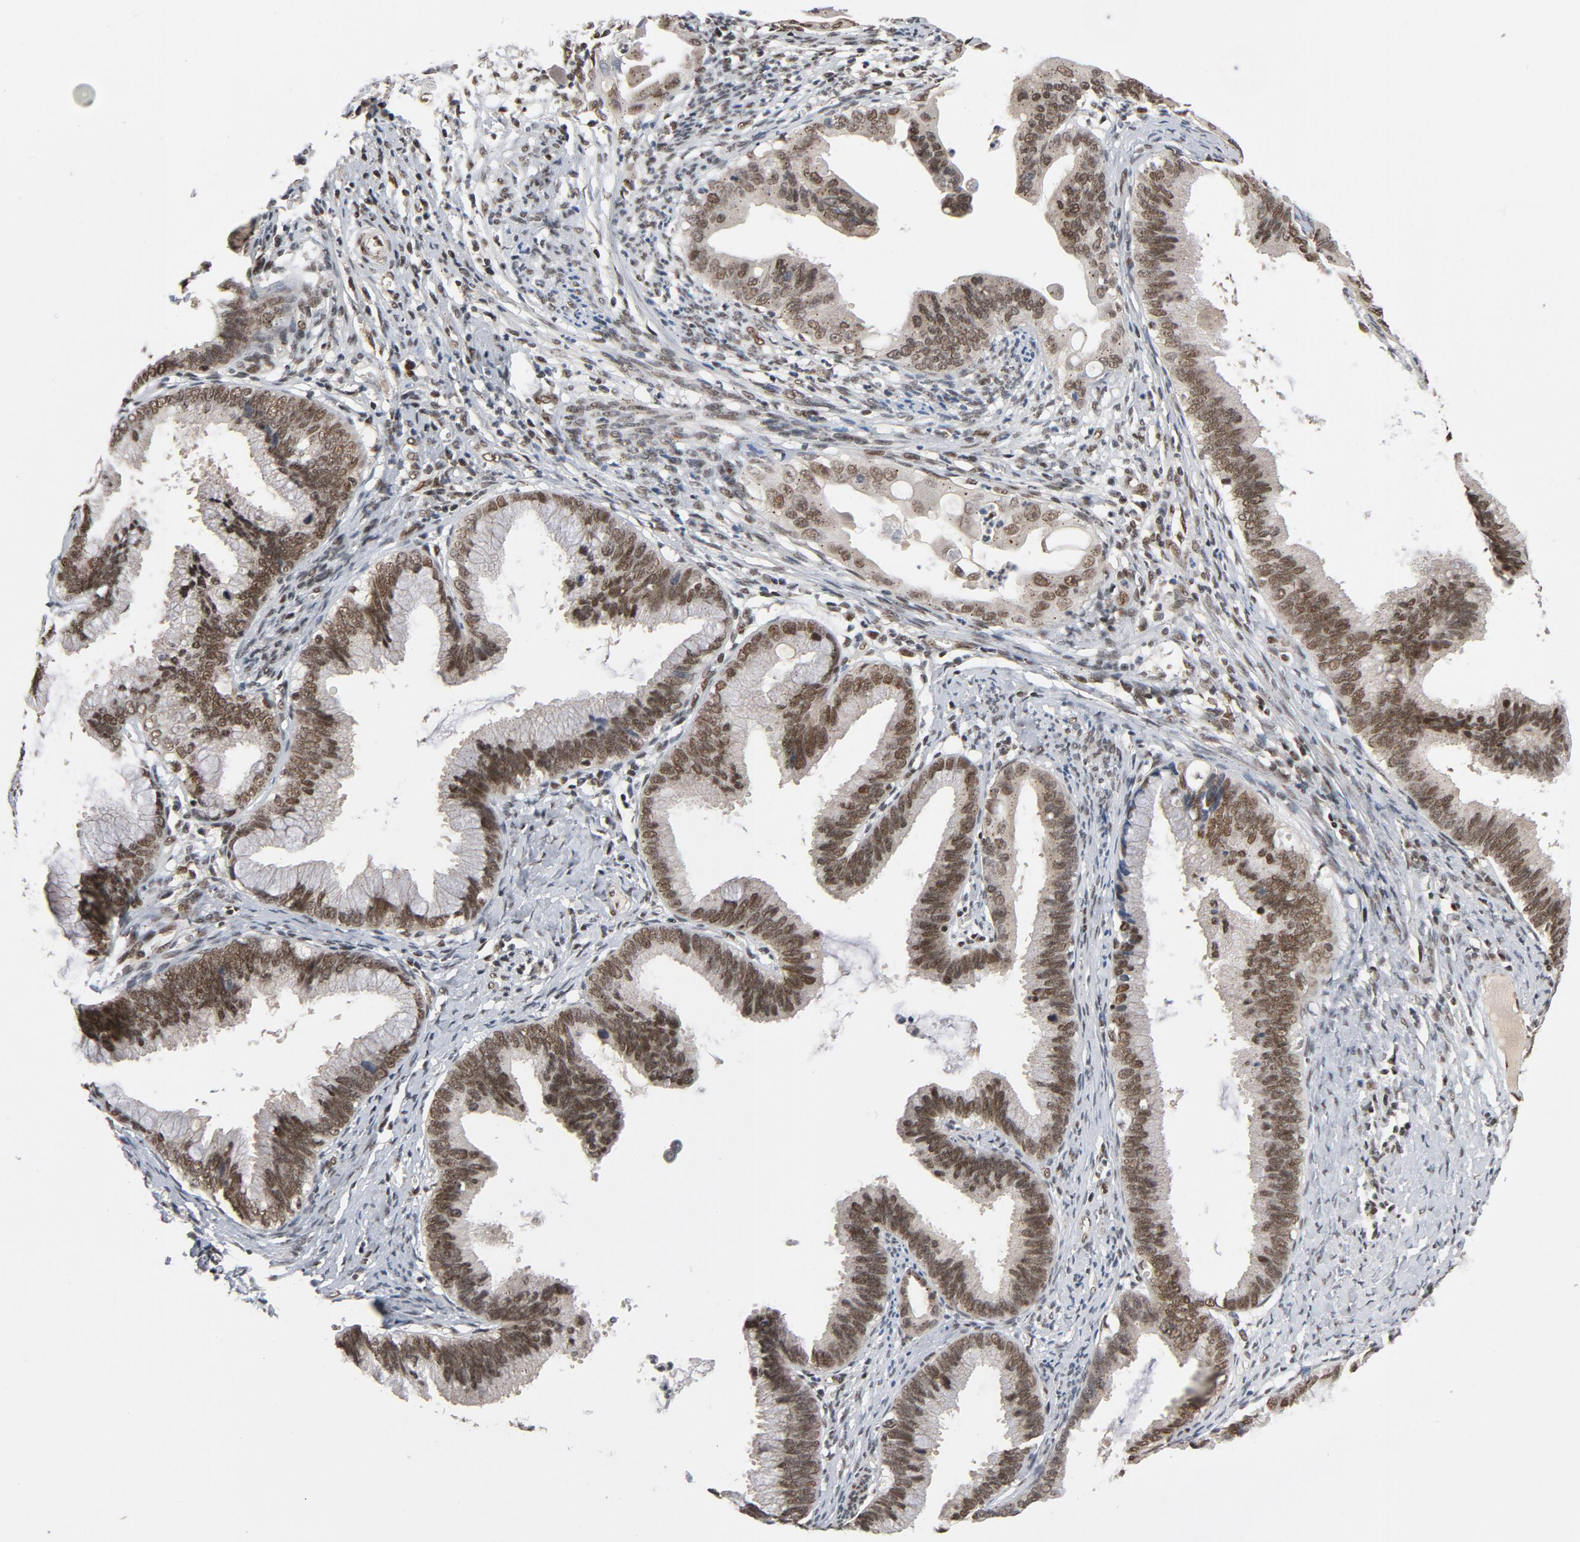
{"staining": {"intensity": "moderate", "quantity": ">75%", "location": "nuclear"}, "tissue": "cervical cancer", "cell_type": "Tumor cells", "image_type": "cancer", "snomed": [{"axis": "morphology", "description": "Adenocarcinoma, NOS"}, {"axis": "topography", "description": "Cervix"}], "caption": "Moderate nuclear protein expression is appreciated in about >75% of tumor cells in cervical adenocarcinoma.", "gene": "SMARCD1", "patient": {"sex": "female", "age": 47}}